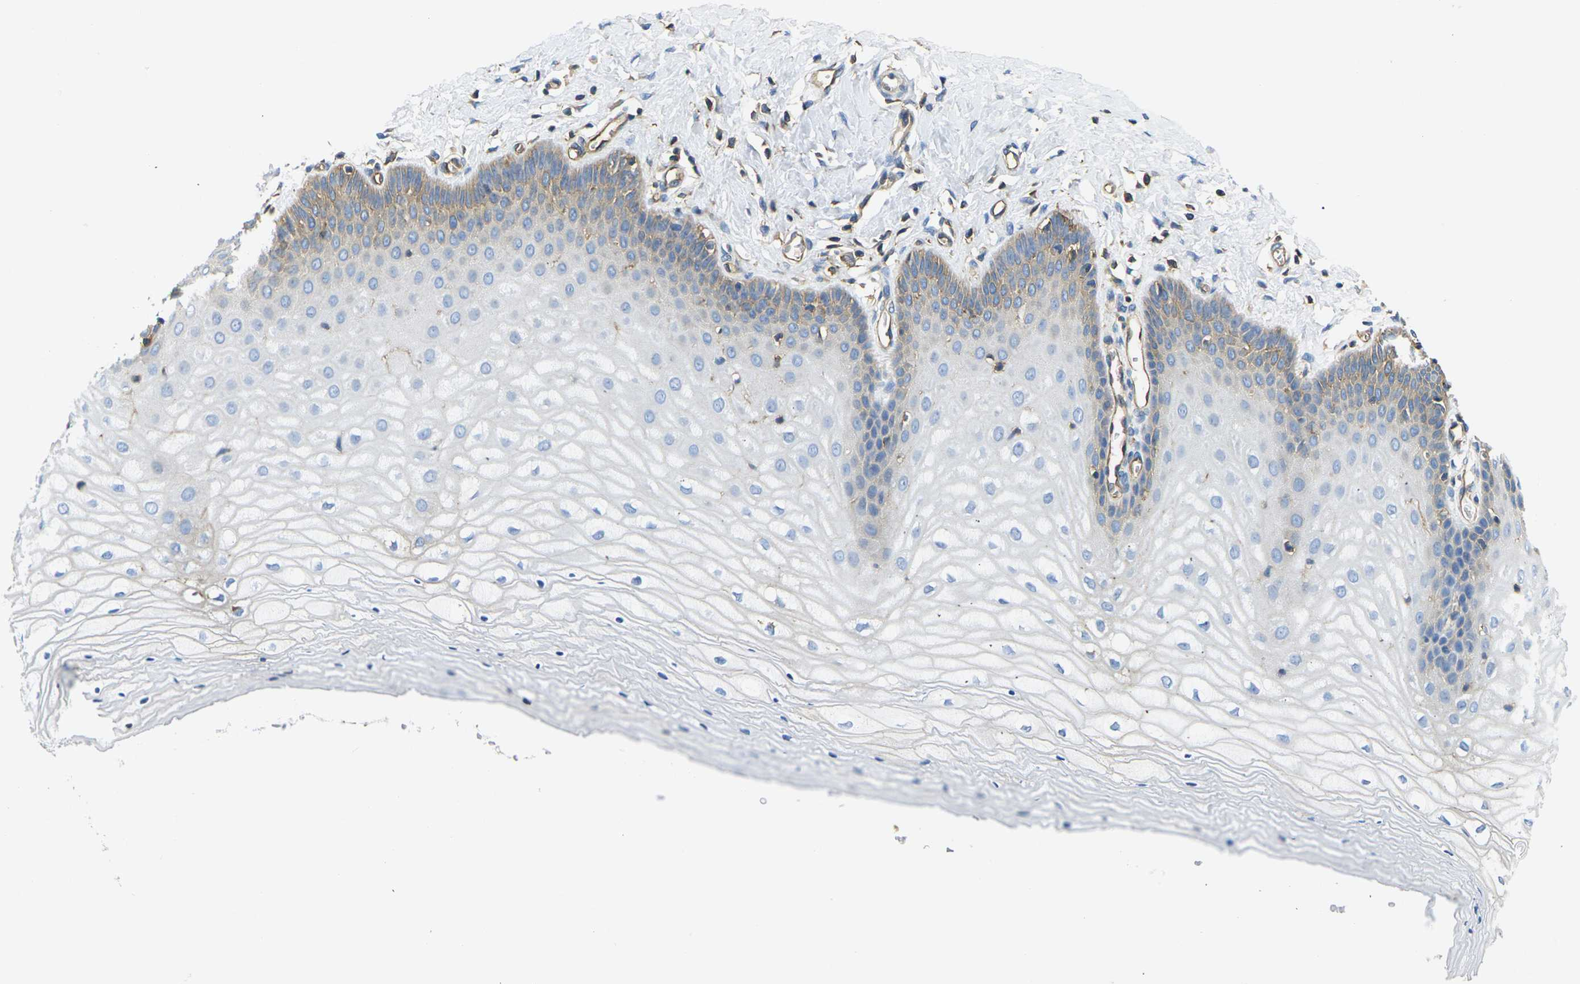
{"staining": {"intensity": "moderate", "quantity": ">75%", "location": "cytoplasmic/membranous"}, "tissue": "cervix", "cell_type": "Glandular cells", "image_type": "normal", "snomed": [{"axis": "morphology", "description": "Normal tissue, NOS"}, {"axis": "topography", "description": "Cervix"}], "caption": "Glandular cells reveal medium levels of moderate cytoplasmic/membranous staining in about >75% of cells in normal cervix.", "gene": "FAM110D", "patient": {"sex": "female", "age": 55}}